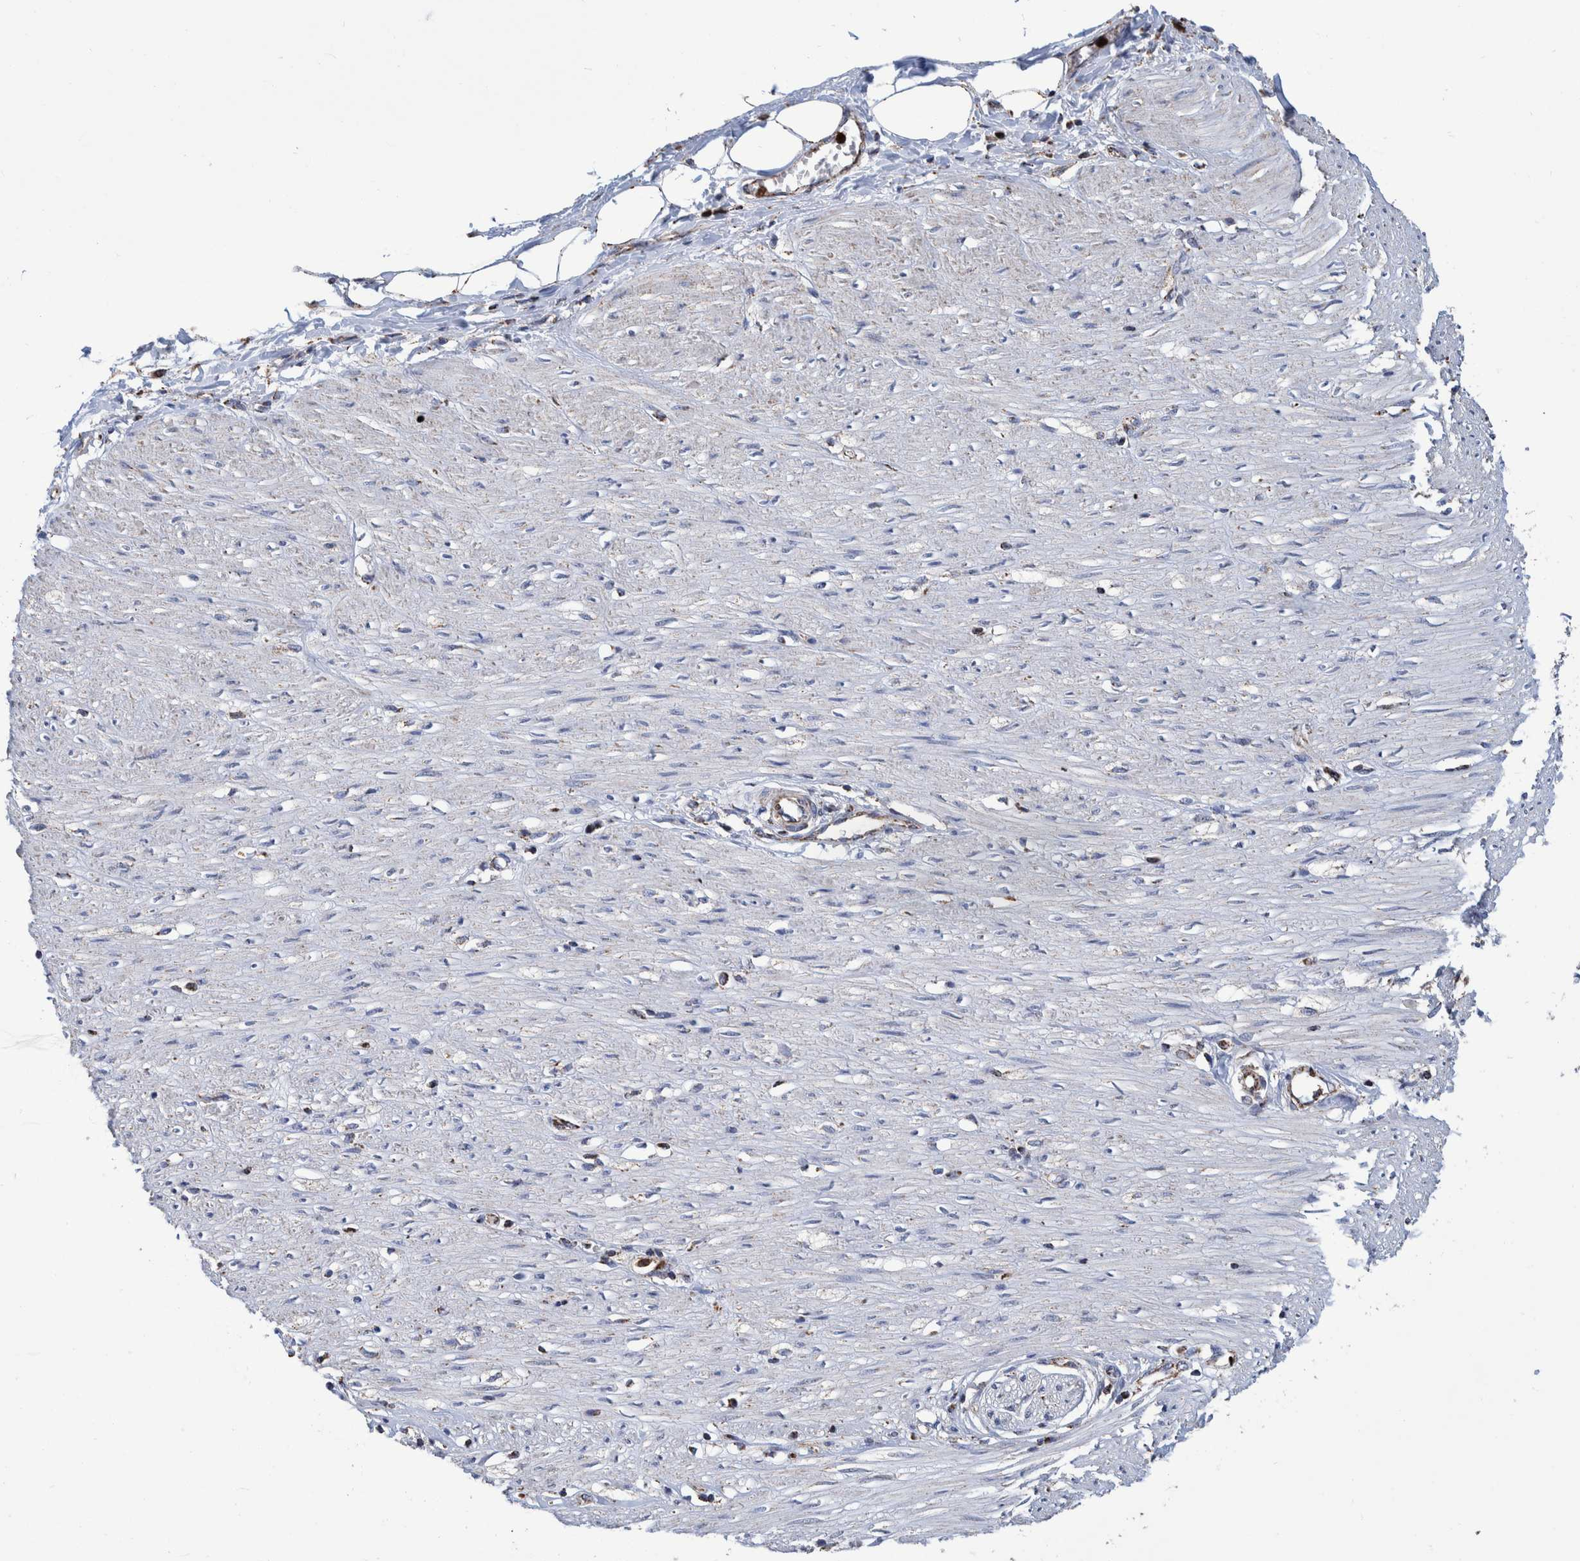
{"staining": {"intensity": "negative", "quantity": "none", "location": "none"}, "tissue": "soft tissue", "cell_type": "Fibroblasts", "image_type": "normal", "snomed": [{"axis": "morphology", "description": "Normal tissue, NOS"}, {"axis": "morphology", "description": "Adenocarcinoma, NOS"}, {"axis": "topography", "description": "Colon"}, {"axis": "topography", "description": "Peripheral nerve tissue"}], "caption": "Soft tissue stained for a protein using immunohistochemistry (IHC) exhibits no expression fibroblasts.", "gene": "DECR1", "patient": {"sex": "male", "age": 14}}